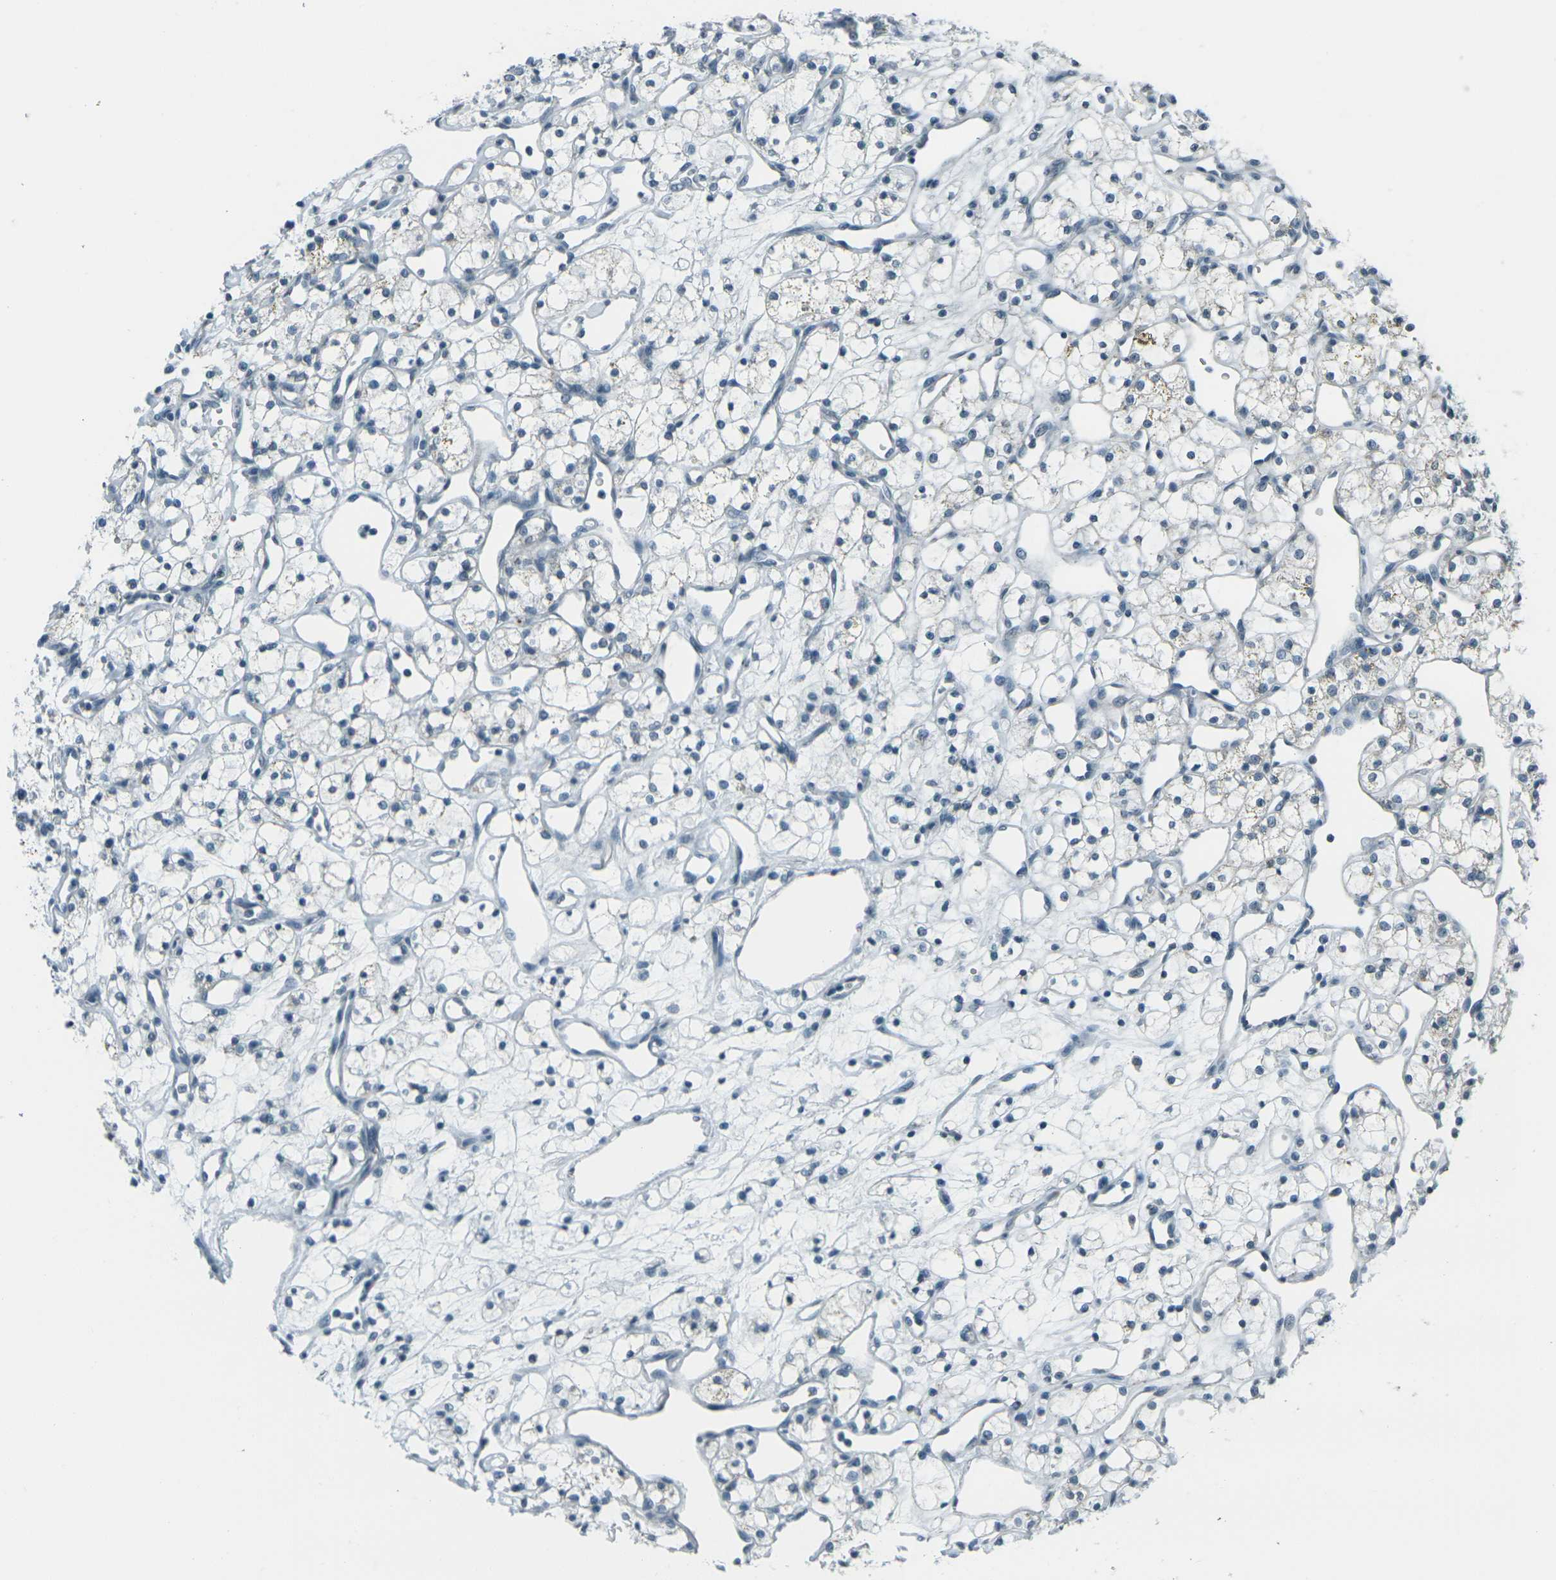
{"staining": {"intensity": "weak", "quantity": "<25%", "location": "cytoplasmic/membranous"}, "tissue": "renal cancer", "cell_type": "Tumor cells", "image_type": "cancer", "snomed": [{"axis": "morphology", "description": "Adenocarcinoma, NOS"}, {"axis": "topography", "description": "Kidney"}], "caption": "Tumor cells show no significant protein staining in adenocarcinoma (renal).", "gene": "H2BC1", "patient": {"sex": "female", "age": 60}}